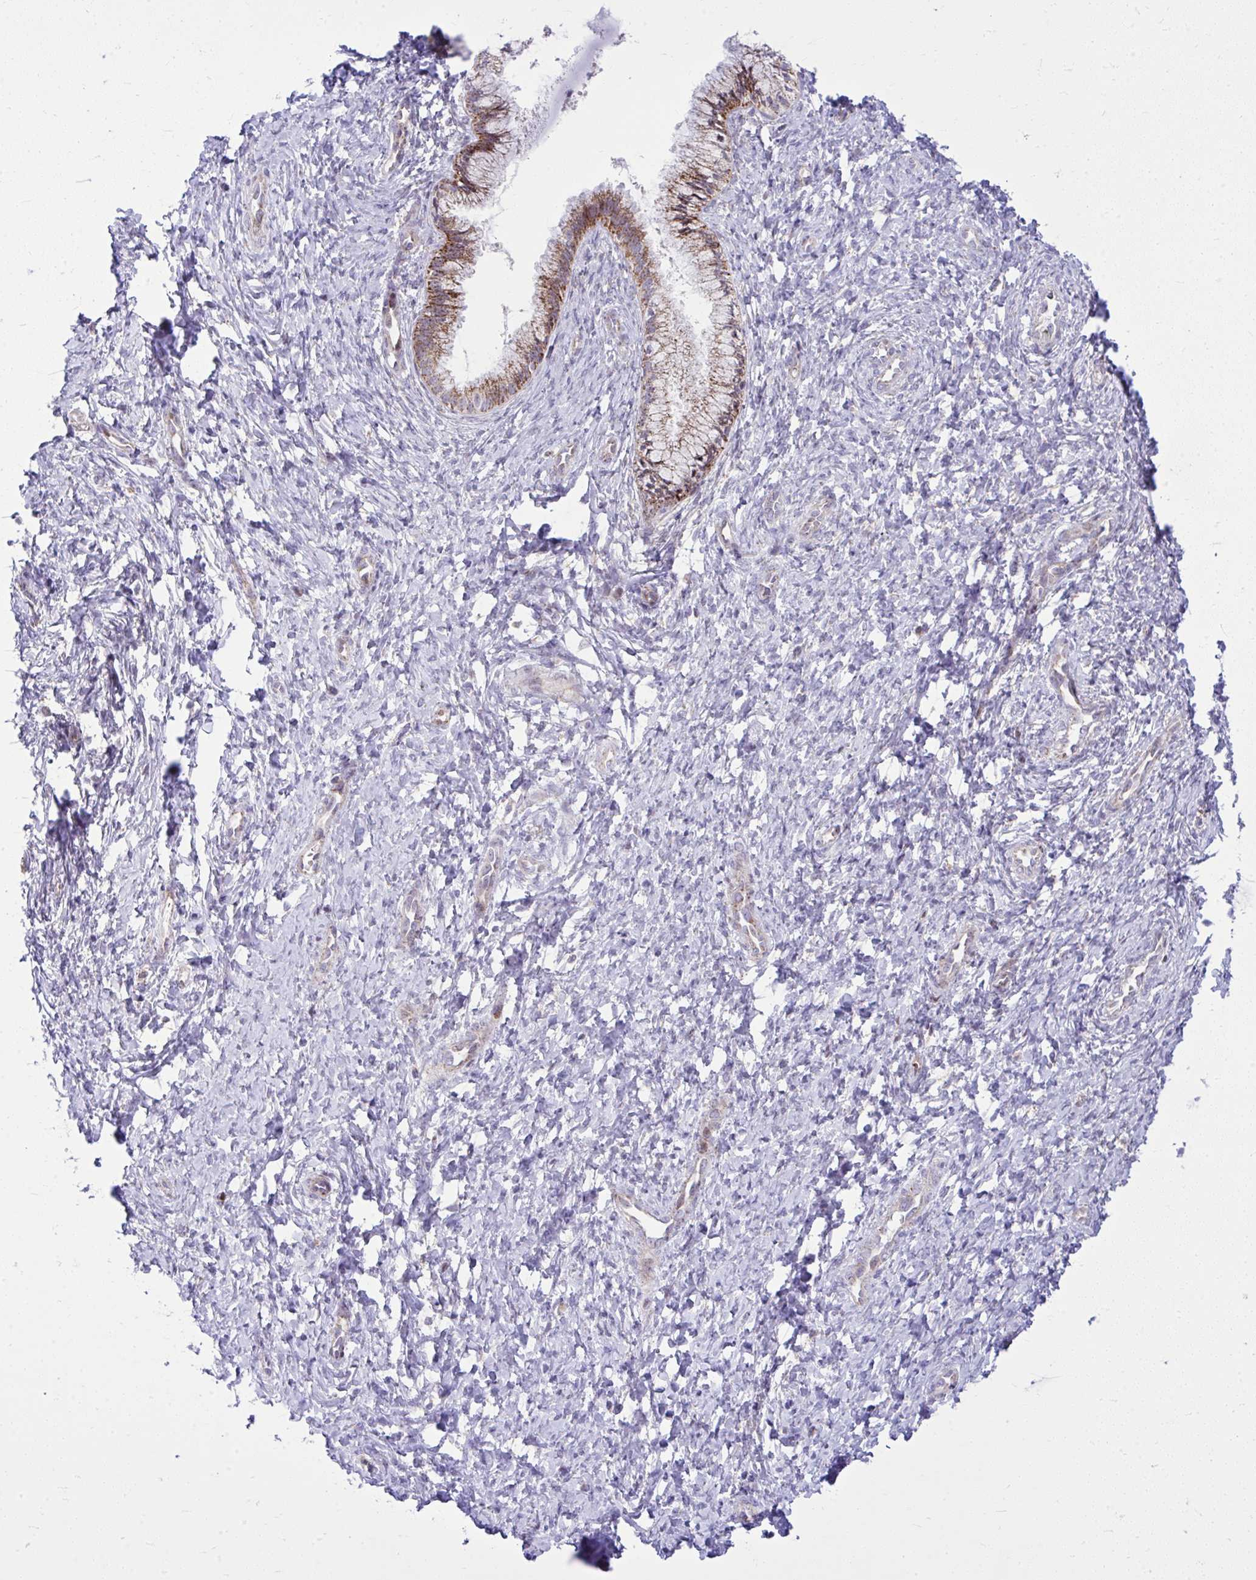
{"staining": {"intensity": "moderate", "quantity": ">75%", "location": "cytoplasmic/membranous"}, "tissue": "cervix", "cell_type": "Glandular cells", "image_type": "normal", "snomed": [{"axis": "morphology", "description": "Normal tissue, NOS"}, {"axis": "topography", "description": "Cervix"}], "caption": "This is a histology image of immunohistochemistry (IHC) staining of normal cervix, which shows moderate staining in the cytoplasmic/membranous of glandular cells.", "gene": "GPRIN3", "patient": {"sex": "female", "age": 37}}